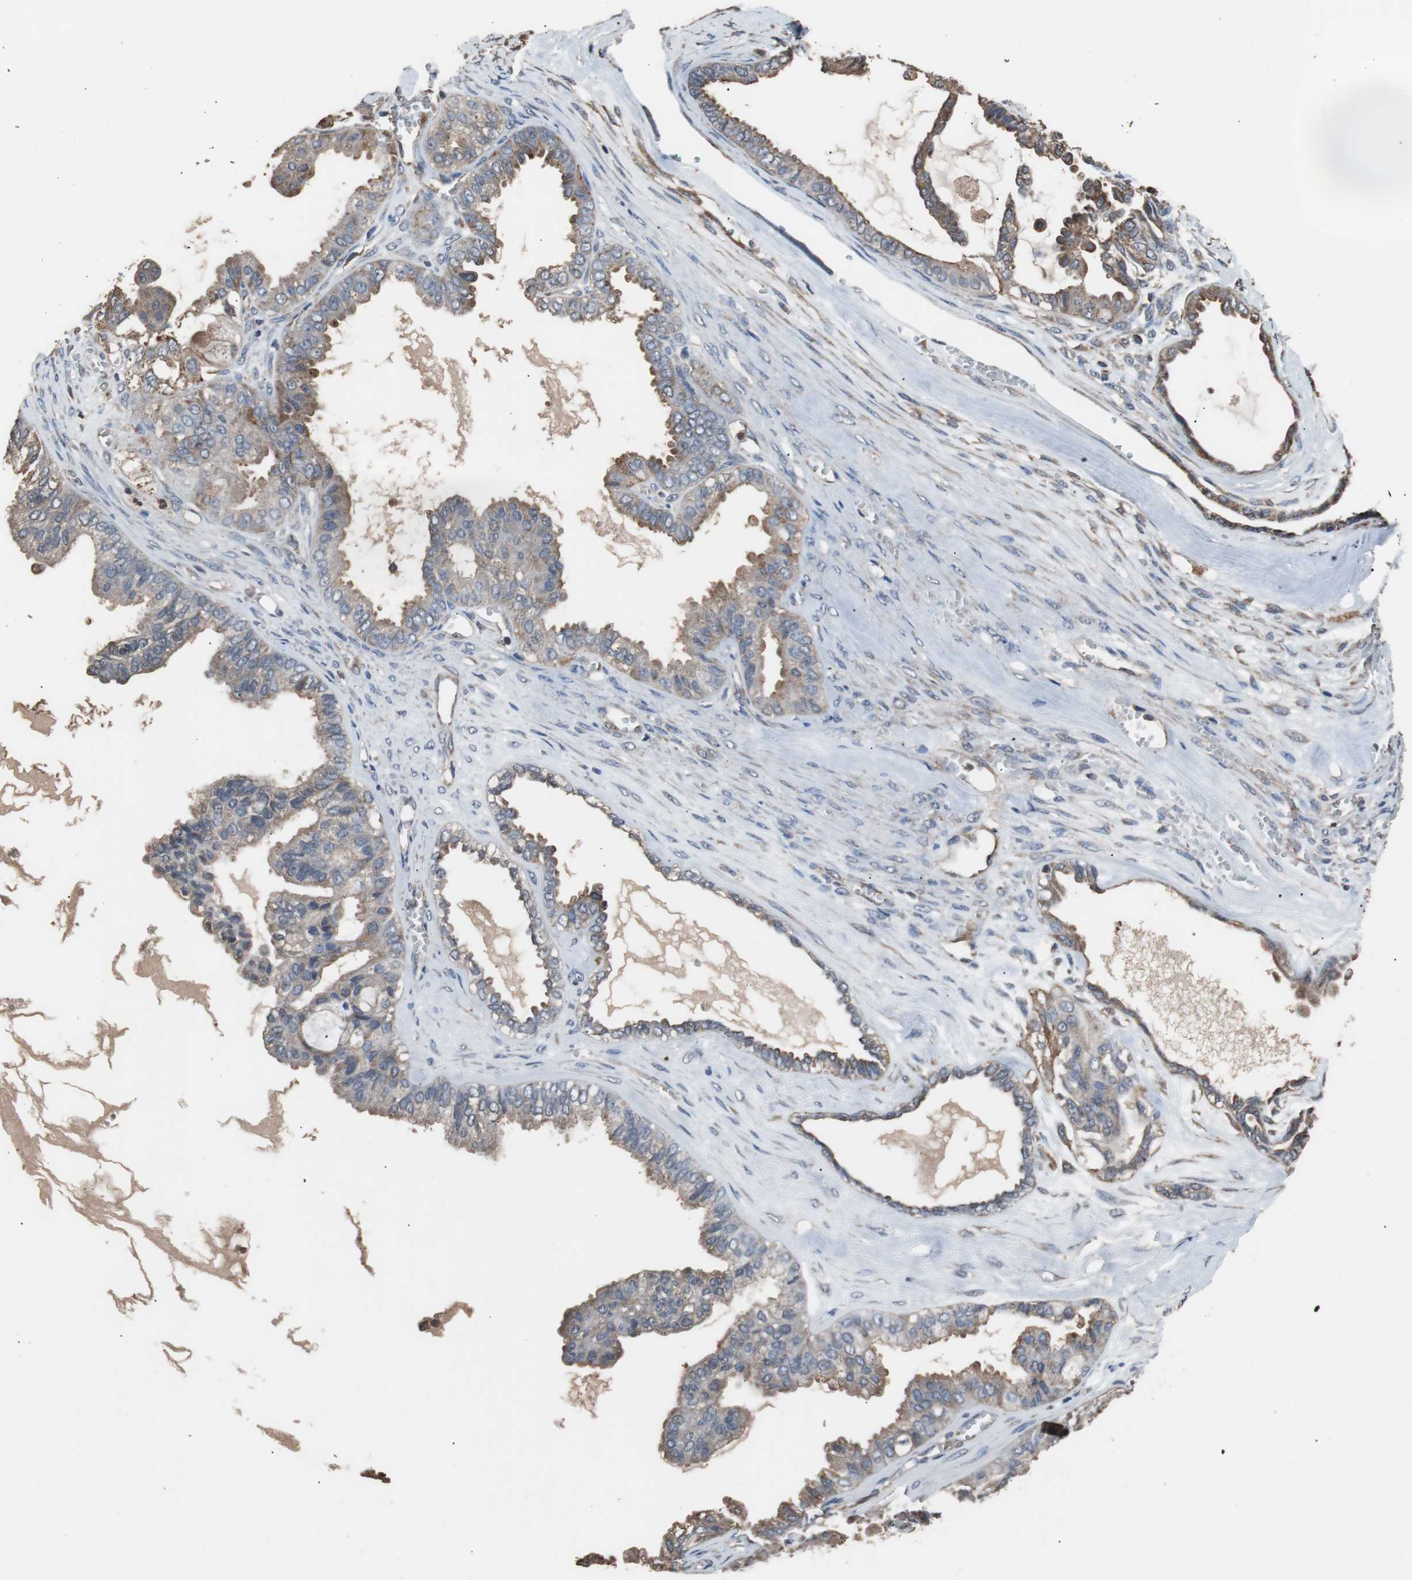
{"staining": {"intensity": "strong", "quantity": "25%-75%", "location": "cytoplasmic/membranous"}, "tissue": "ovarian cancer", "cell_type": "Tumor cells", "image_type": "cancer", "snomed": [{"axis": "morphology", "description": "Carcinoma, NOS"}, {"axis": "morphology", "description": "Carcinoma, endometroid"}, {"axis": "topography", "description": "Ovary"}], "caption": "This micrograph reveals immunohistochemistry (IHC) staining of ovarian cancer (carcinoma), with high strong cytoplasmic/membranous positivity in approximately 25%-75% of tumor cells.", "gene": "PITRM1", "patient": {"sex": "female", "age": 50}}